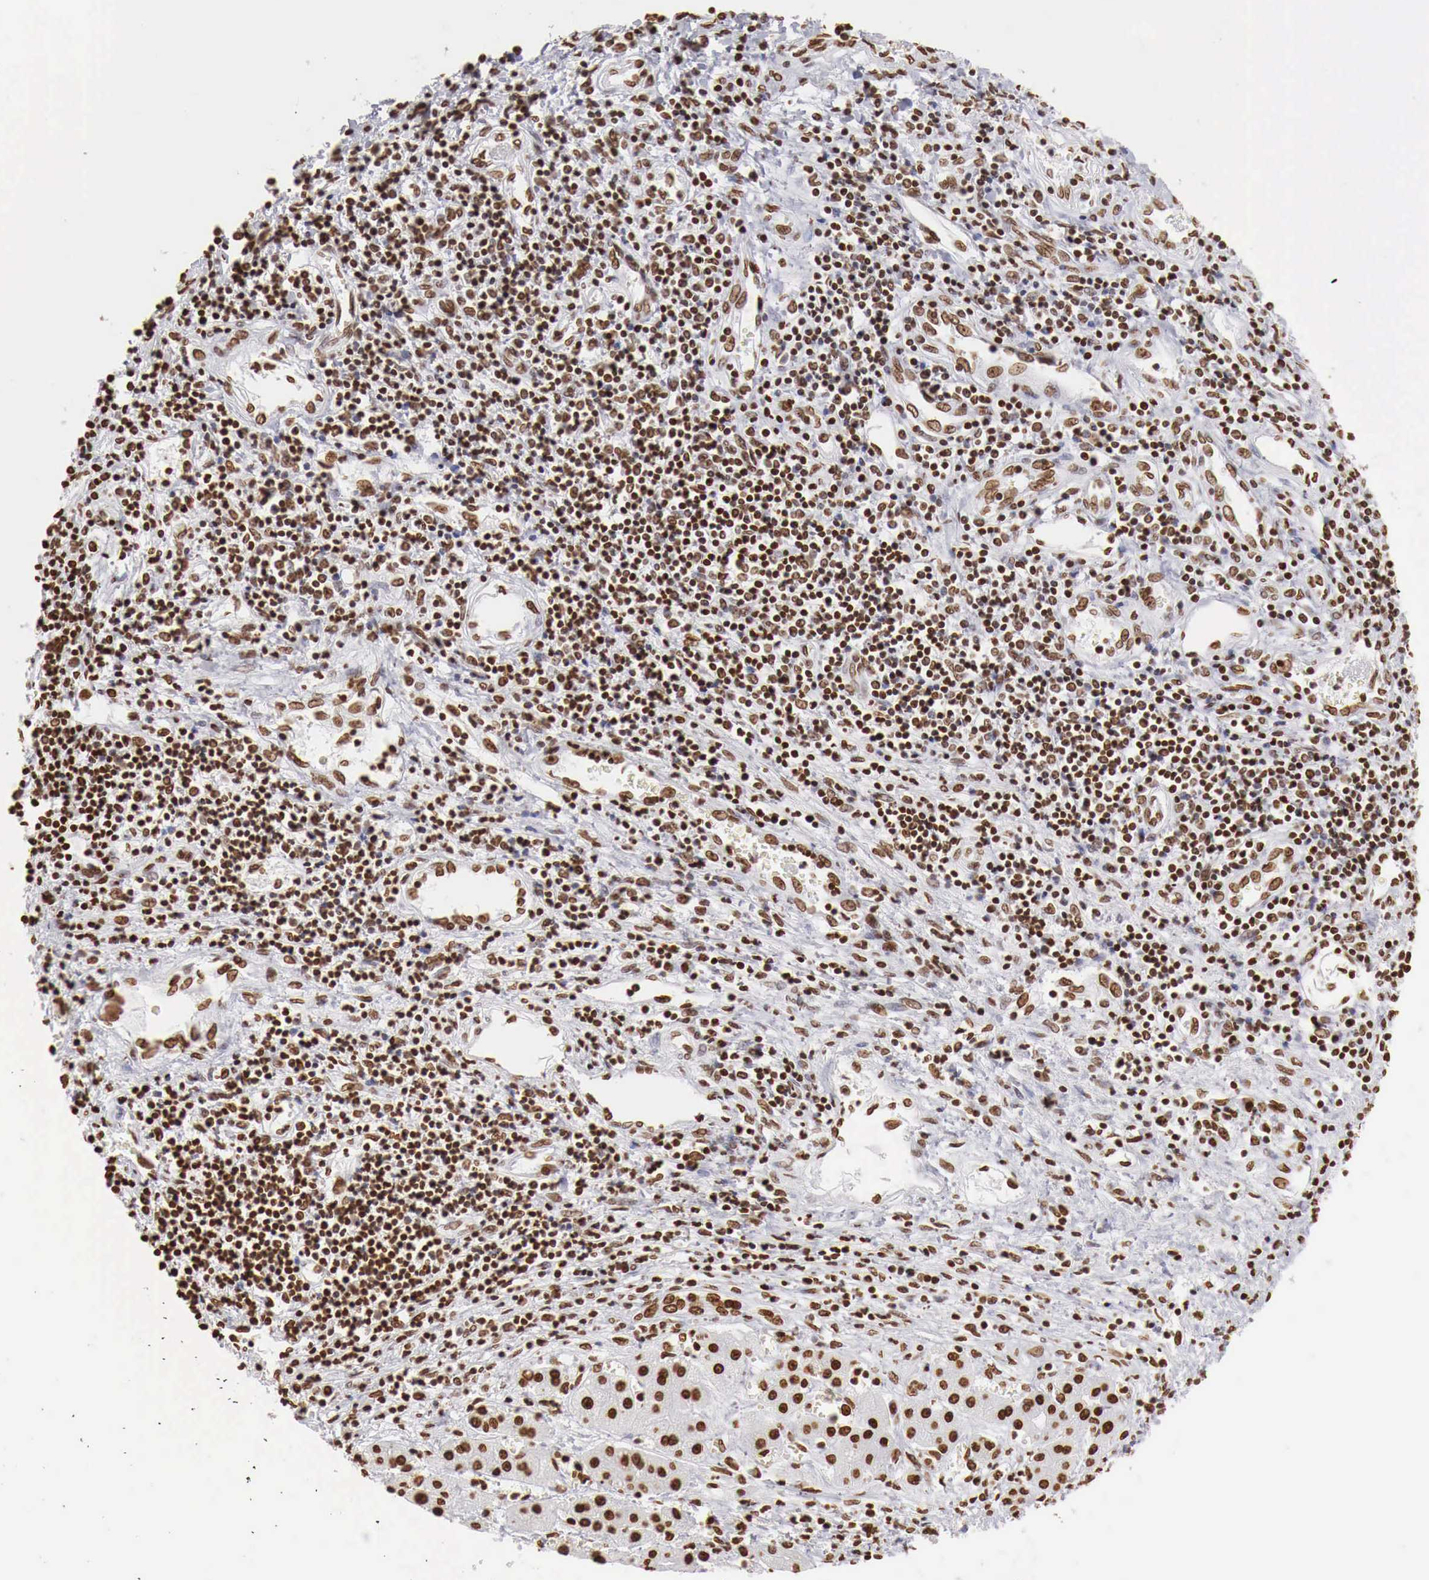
{"staining": {"intensity": "strong", "quantity": ">75%", "location": "nuclear"}, "tissue": "liver cancer", "cell_type": "Tumor cells", "image_type": "cancer", "snomed": [{"axis": "morphology", "description": "Carcinoma, Hepatocellular, NOS"}, {"axis": "topography", "description": "Liver"}], "caption": "Strong nuclear positivity is identified in approximately >75% of tumor cells in liver hepatocellular carcinoma.", "gene": "DKC1", "patient": {"sex": "male", "age": 24}}